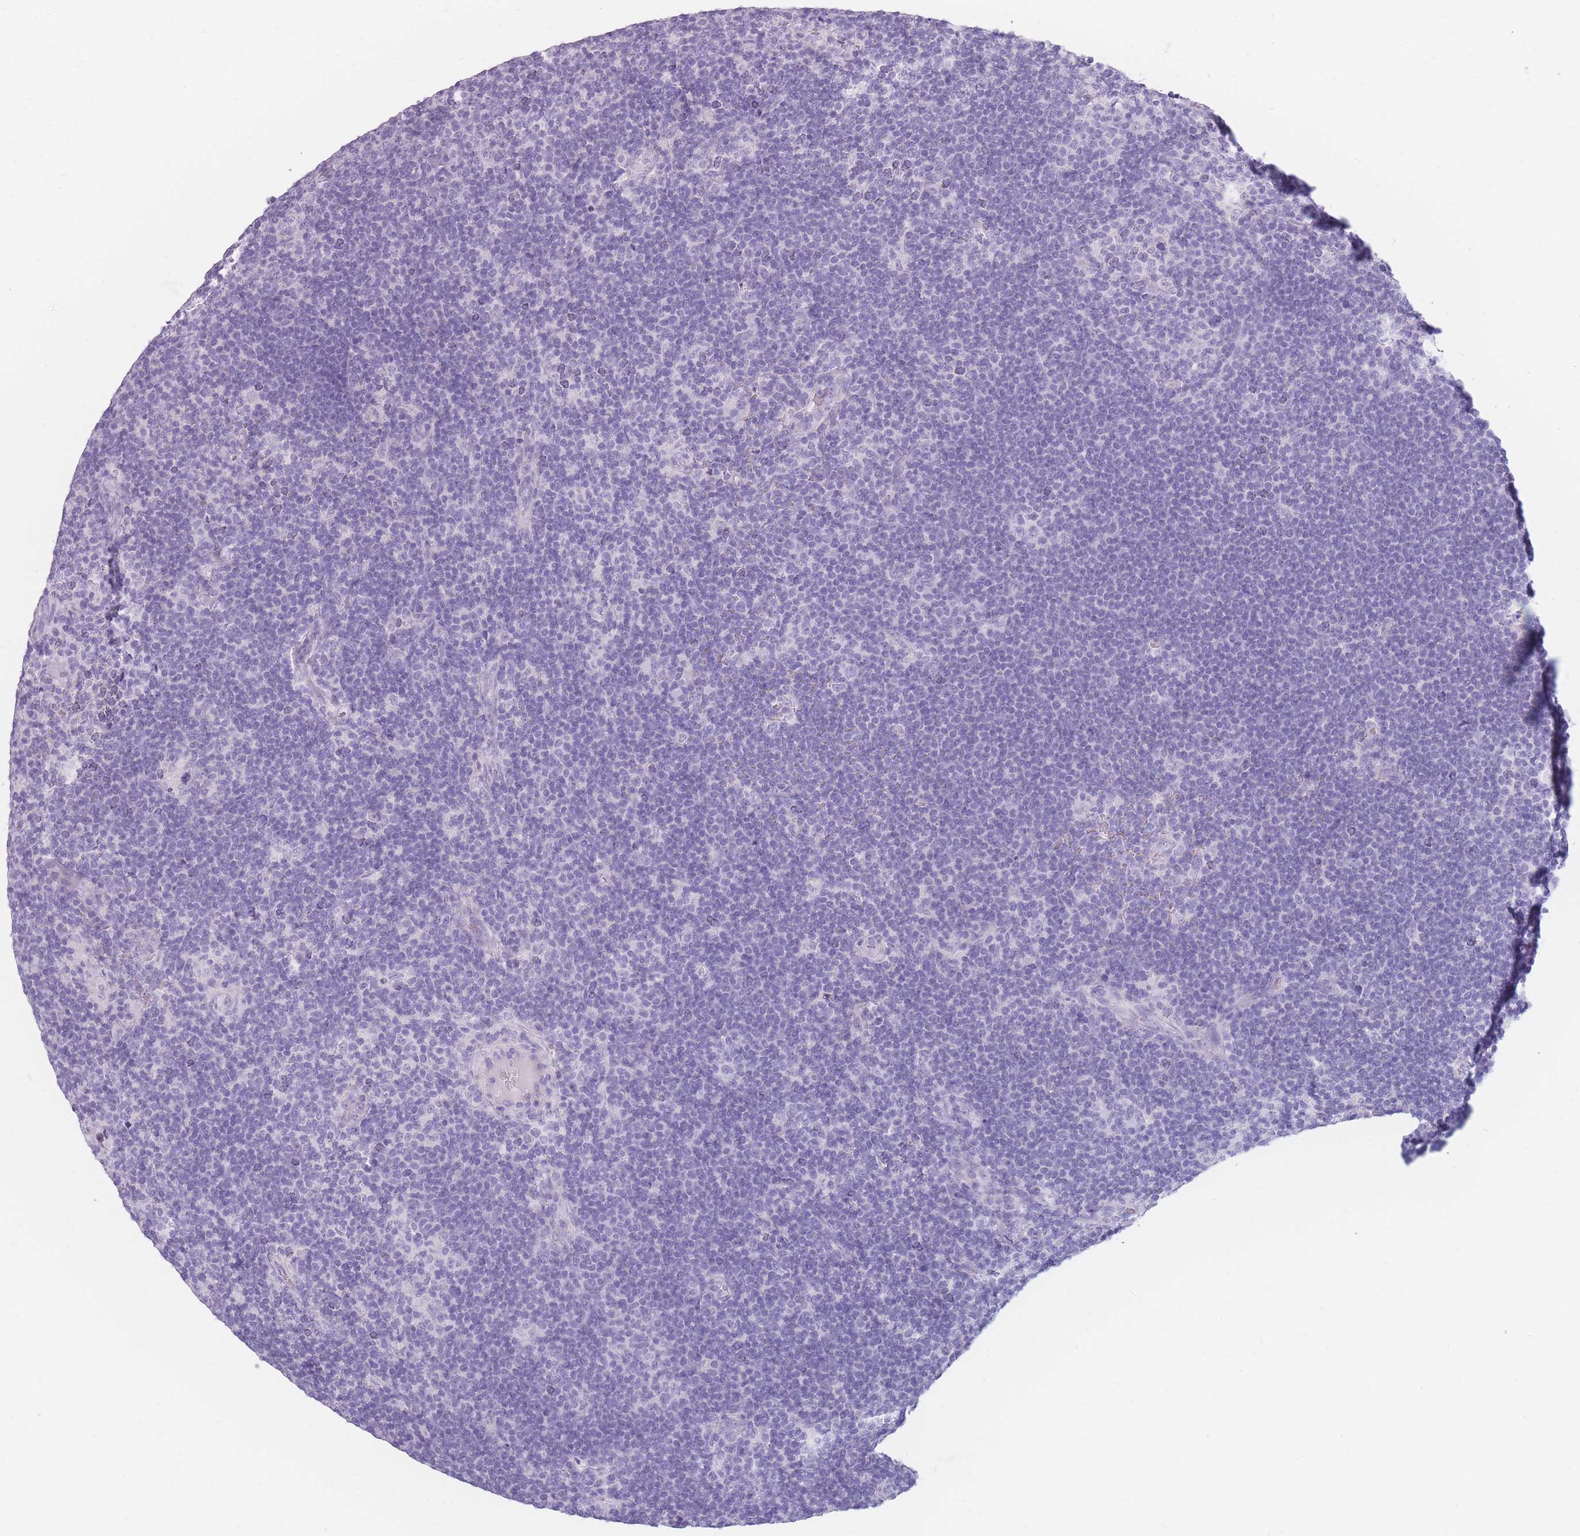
{"staining": {"intensity": "negative", "quantity": "none", "location": "none"}, "tissue": "lymphoma", "cell_type": "Tumor cells", "image_type": "cancer", "snomed": [{"axis": "morphology", "description": "Hodgkin's disease, NOS"}, {"axis": "topography", "description": "Lymph node"}], "caption": "IHC of lymphoma demonstrates no positivity in tumor cells.", "gene": "CCNO", "patient": {"sex": "female", "age": 57}}